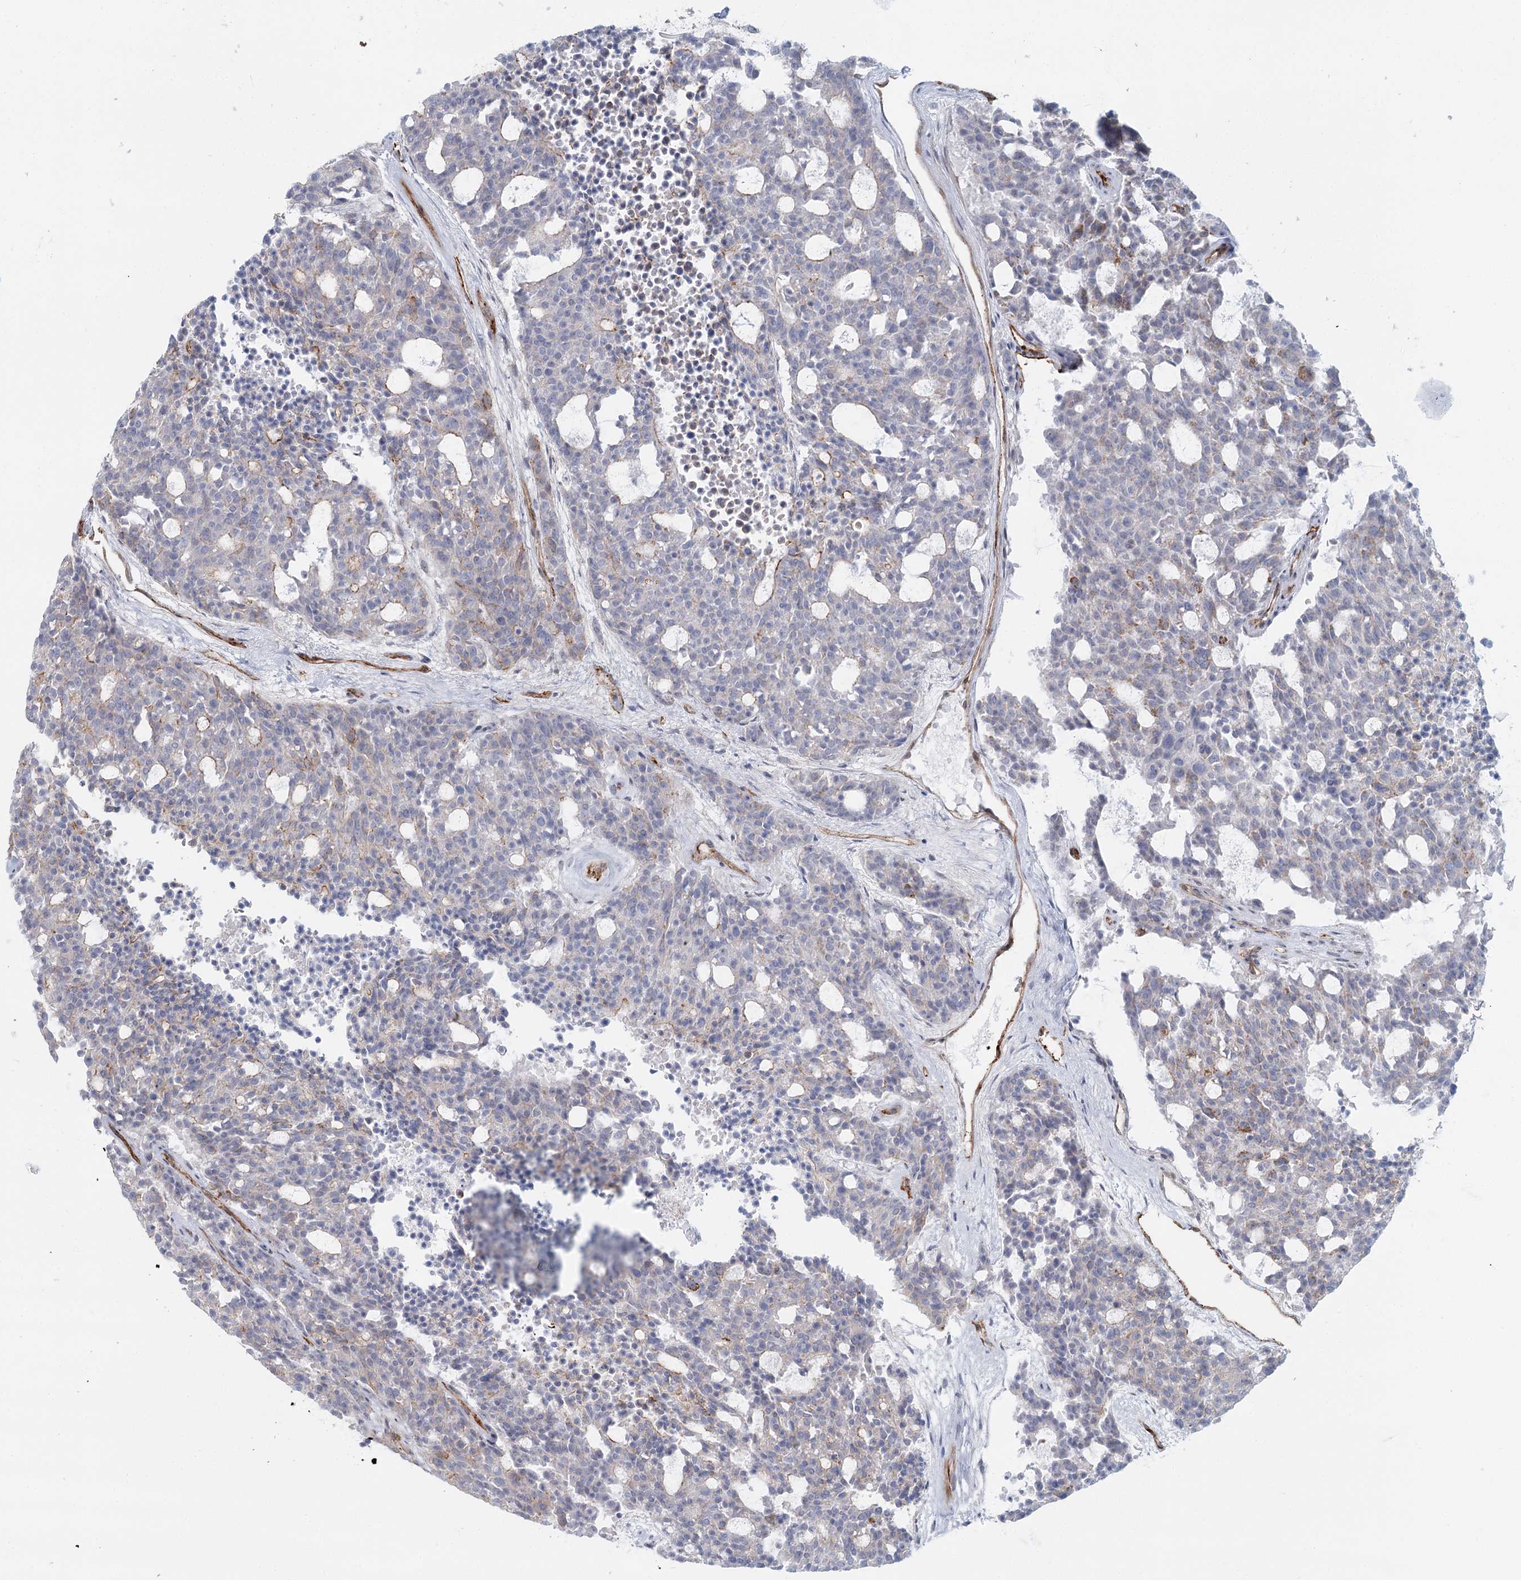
{"staining": {"intensity": "negative", "quantity": "none", "location": "none"}, "tissue": "carcinoid", "cell_type": "Tumor cells", "image_type": "cancer", "snomed": [{"axis": "morphology", "description": "Carcinoid, malignant, NOS"}, {"axis": "topography", "description": "Pancreas"}], "caption": "Immunohistochemistry image of neoplastic tissue: carcinoid stained with DAB (3,3'-diaminobenzidine) reveals no significant protein expression in tumor cells. Nuclei are stained in blue.", "gene": "ZFYVE28", "patient": {"sex": "female", "age": 54}}